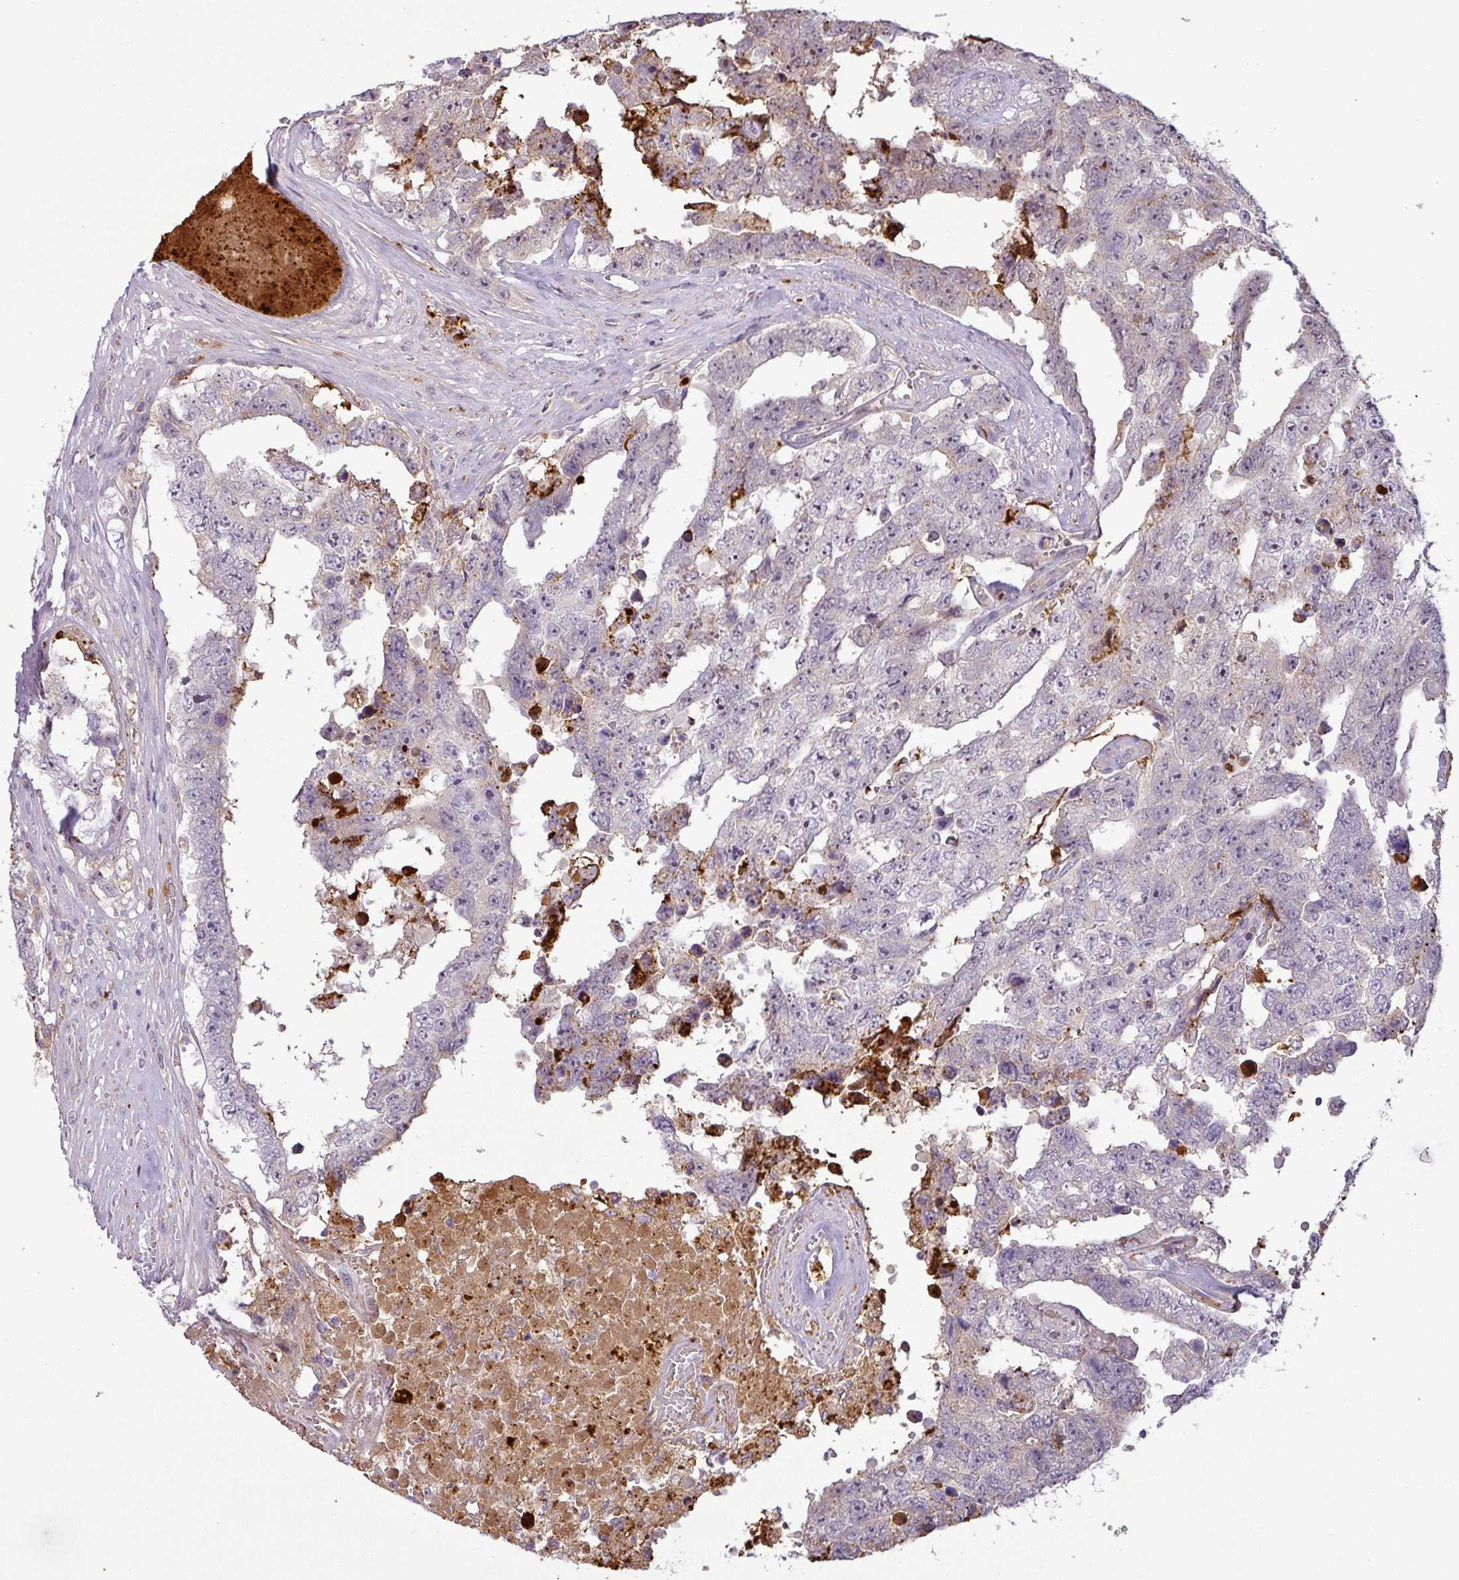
{"staining": {"intensity": "negative", "quantity": "none", "location": "none"}, "tissue": "testis cancer", "cell_type": "Tumor cells", "image_type": "cancer", "snomed": [{"axis": "morphology", "description": "Normal tissue, NOS"}, {"axis": "morphology", "description": "Carcinoma, Embryonal, NOS"}, {"axis": "topography", "description": "Testis"}, {"axis": "topography", "description": "Epididymis"}], "caption": "Immunohistochemistry (IHC) of testis embryonal carcinoma demonstrates no expression in tumor cells.", "gene": "APOC1", "patient": {"sex": "male", "age": 25}}